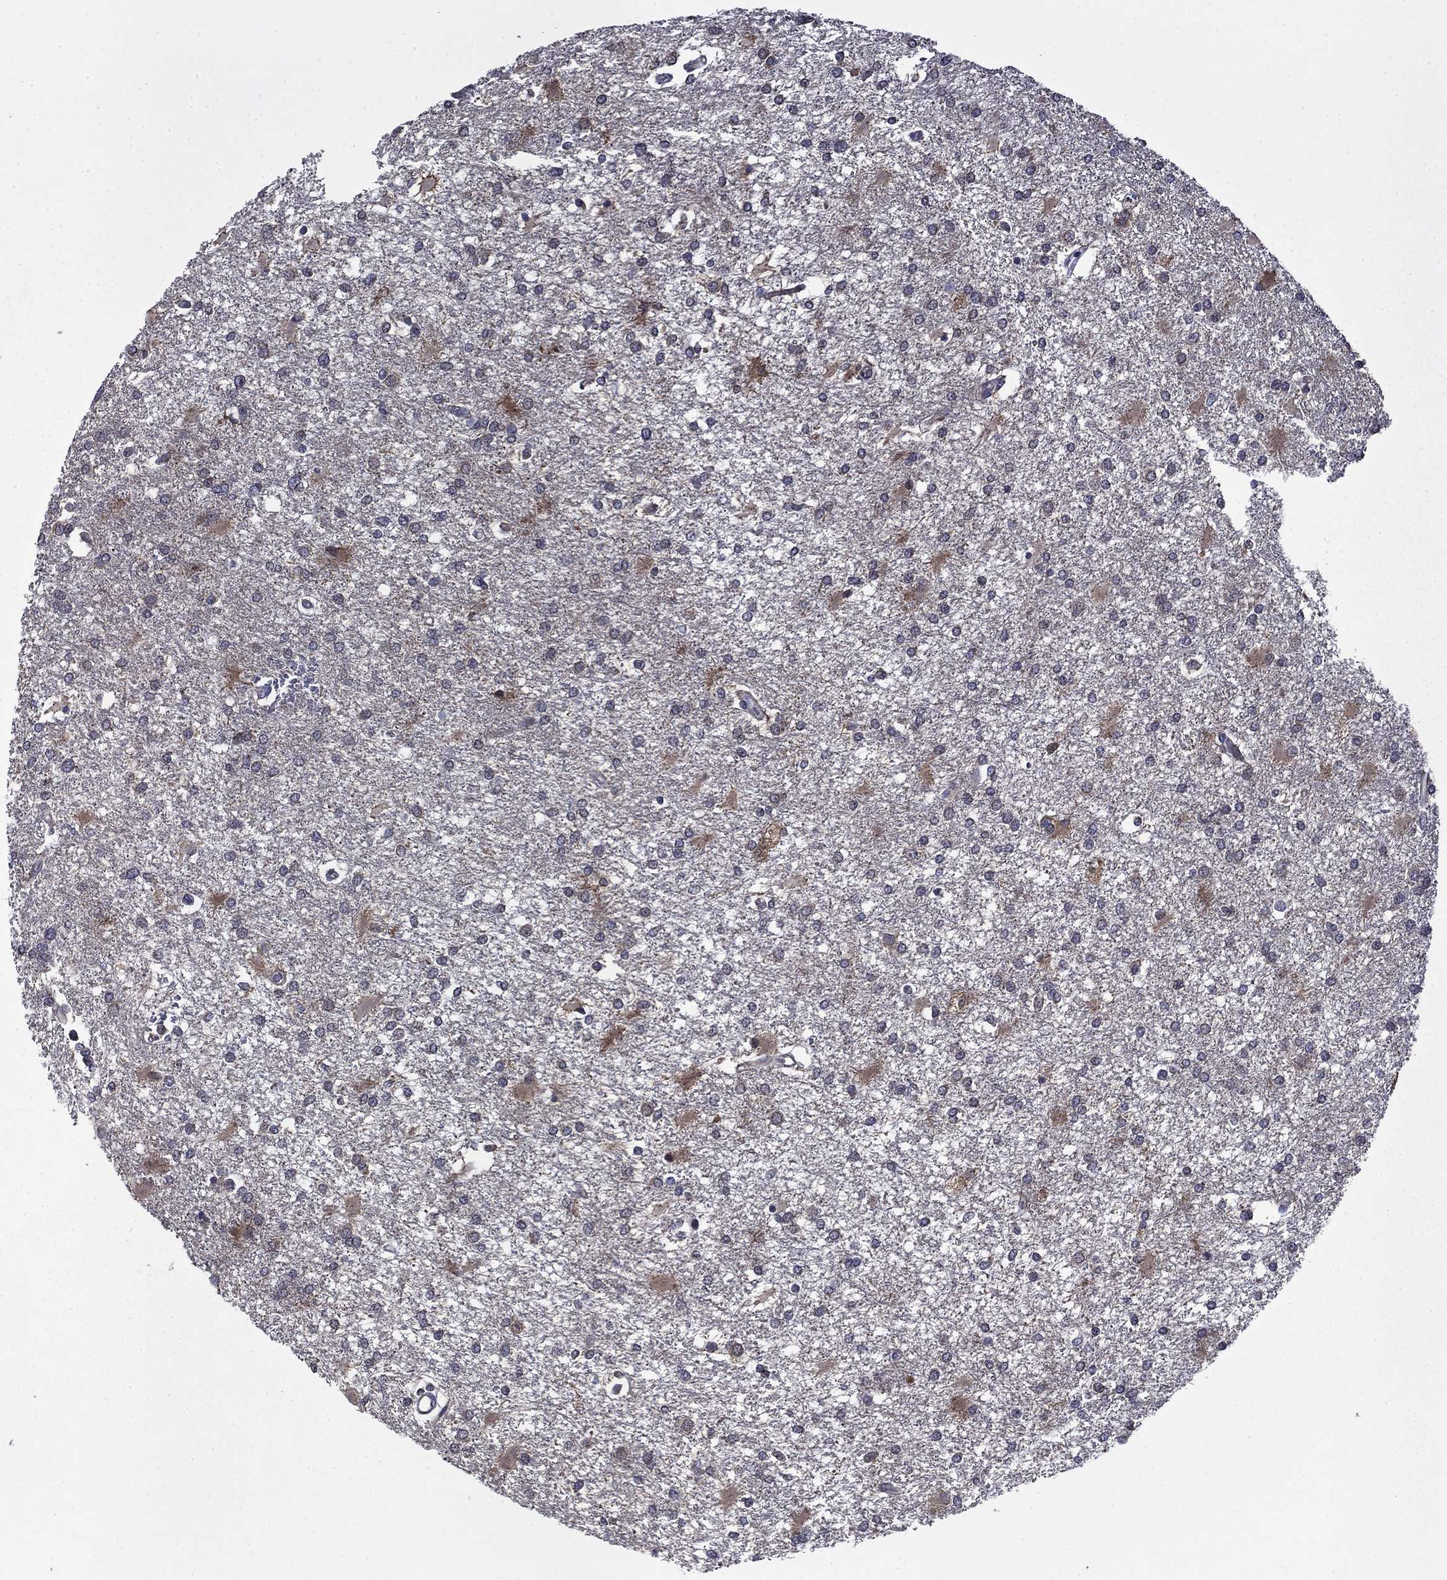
{"staining": {"intensity": "negative", "quantity": "none", "location": "none"}, "tissue": "glioma", "cell_type": "Tumor cells", "image_type": "cancer", "snomed": [{"axis": "morphology", "description": "Glioma, malignant, High grade"}, {"axis": "topography", "description": "Cerebral cortex"}], "caption": "Histopathology image shows no protein staining in tumor cells of glioma tissue.", "gene": "TPMT", "patient": {"sex": "male", "age": 79}}